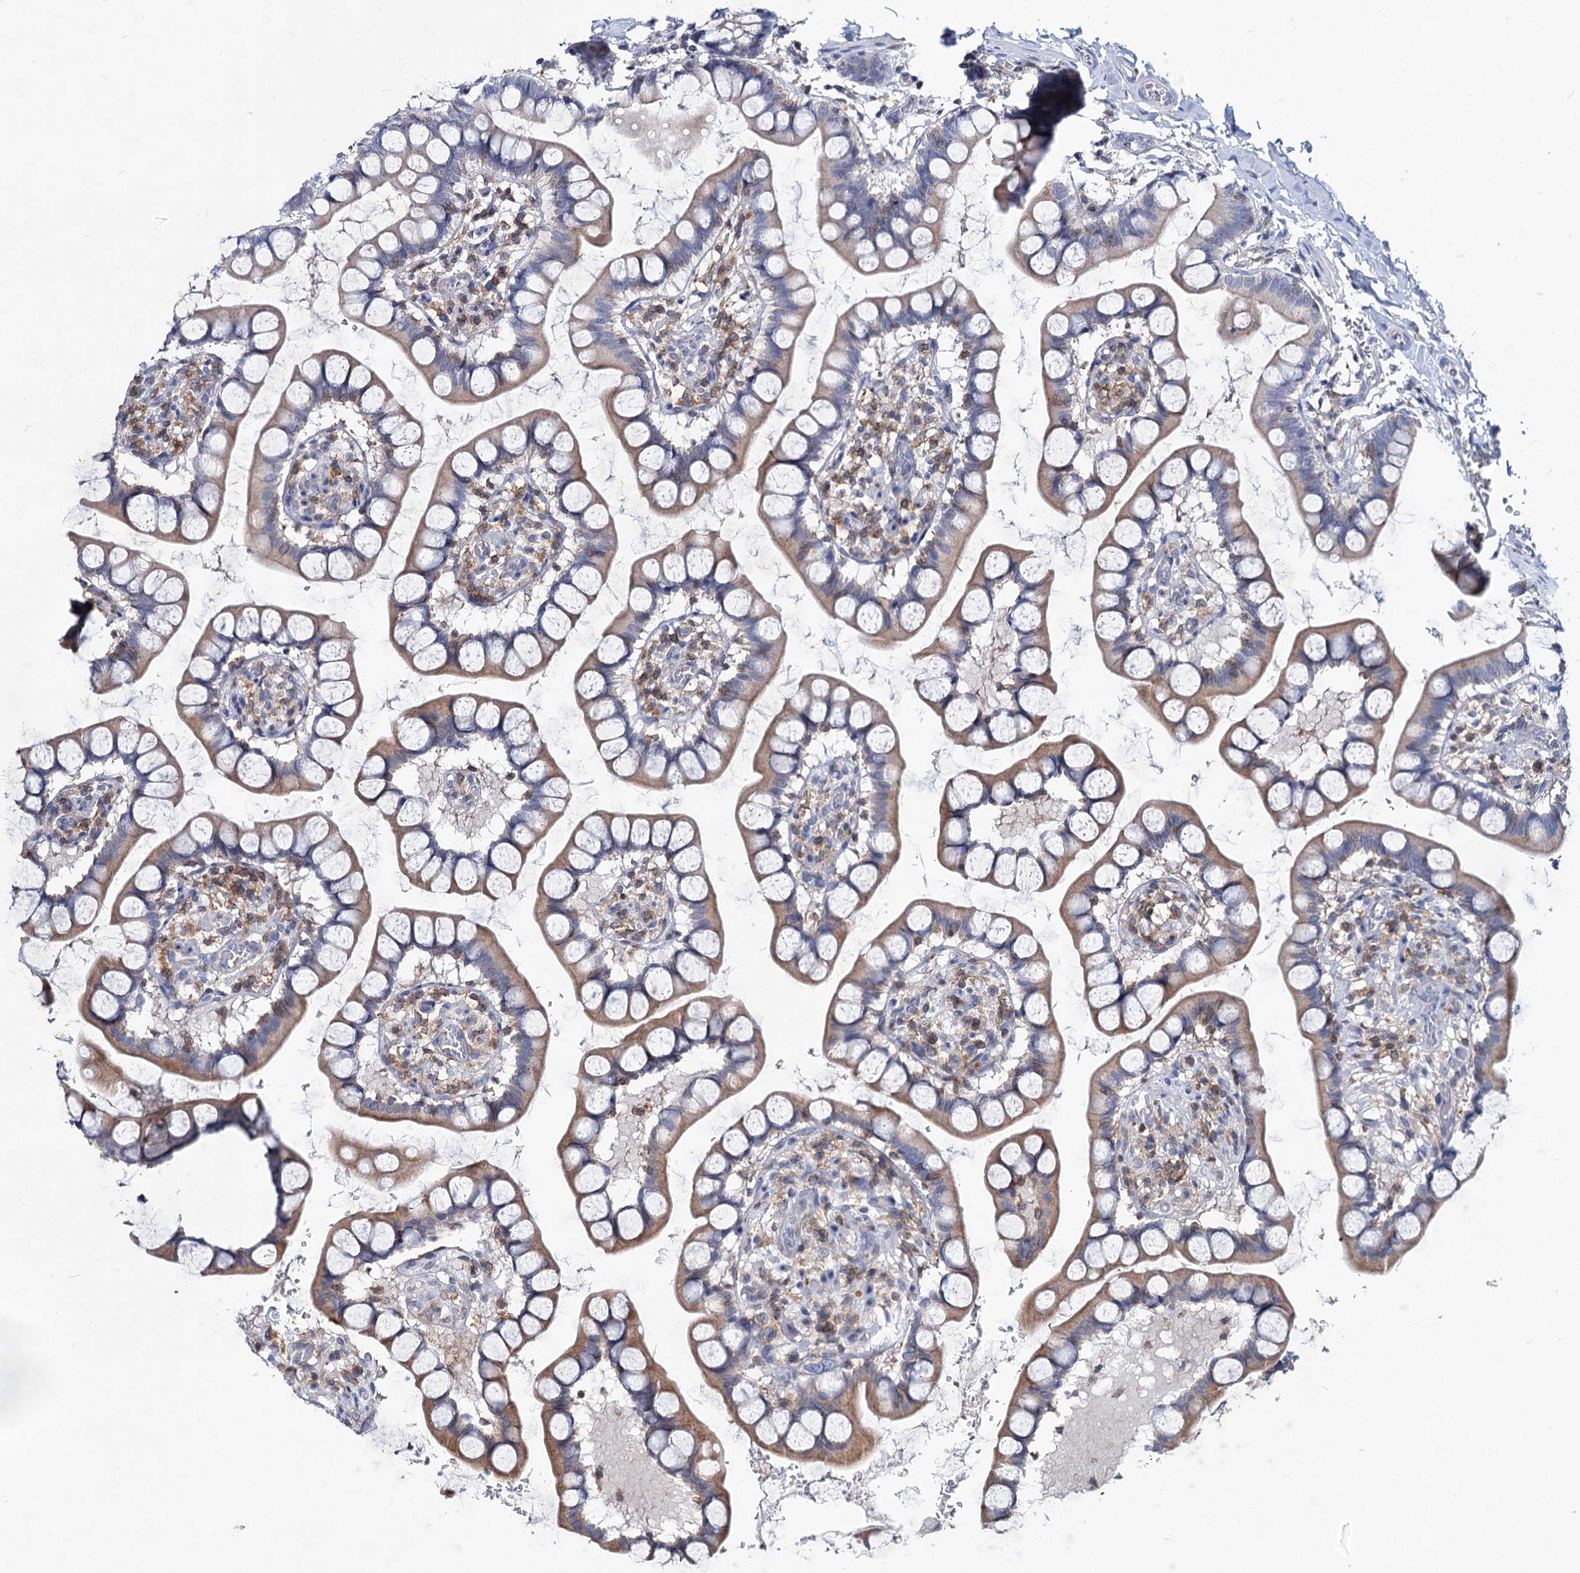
{"staining": {"intensity": "moderate", "quantity": ">75%", "location": "cytoplasmic/membranous"}, "tissue": "small intestine", "cell_type": "Glandular cells", "image_type": "normal", "snomed": [{"axis": "morphology", "description": "Normal tissue, NOS"}, {"axis": "topography", "description": "Small intestine"}], "caption": "Immunohistochemistry staining of unremarkable small intestine, which displays medium levels of moderate cytoplasmic/membranous staining in about >75% of glandular cells indicating moderate cytoplasmic/membranous protein positivity. The staining was performed using DAB (3,3'-diaminobenzidine) (brown) for protein detection and nuclei were counterstained in hematoxylin (blue).", "gene": "LRCH4", "patient": {"sex": "male", "age": 52}}